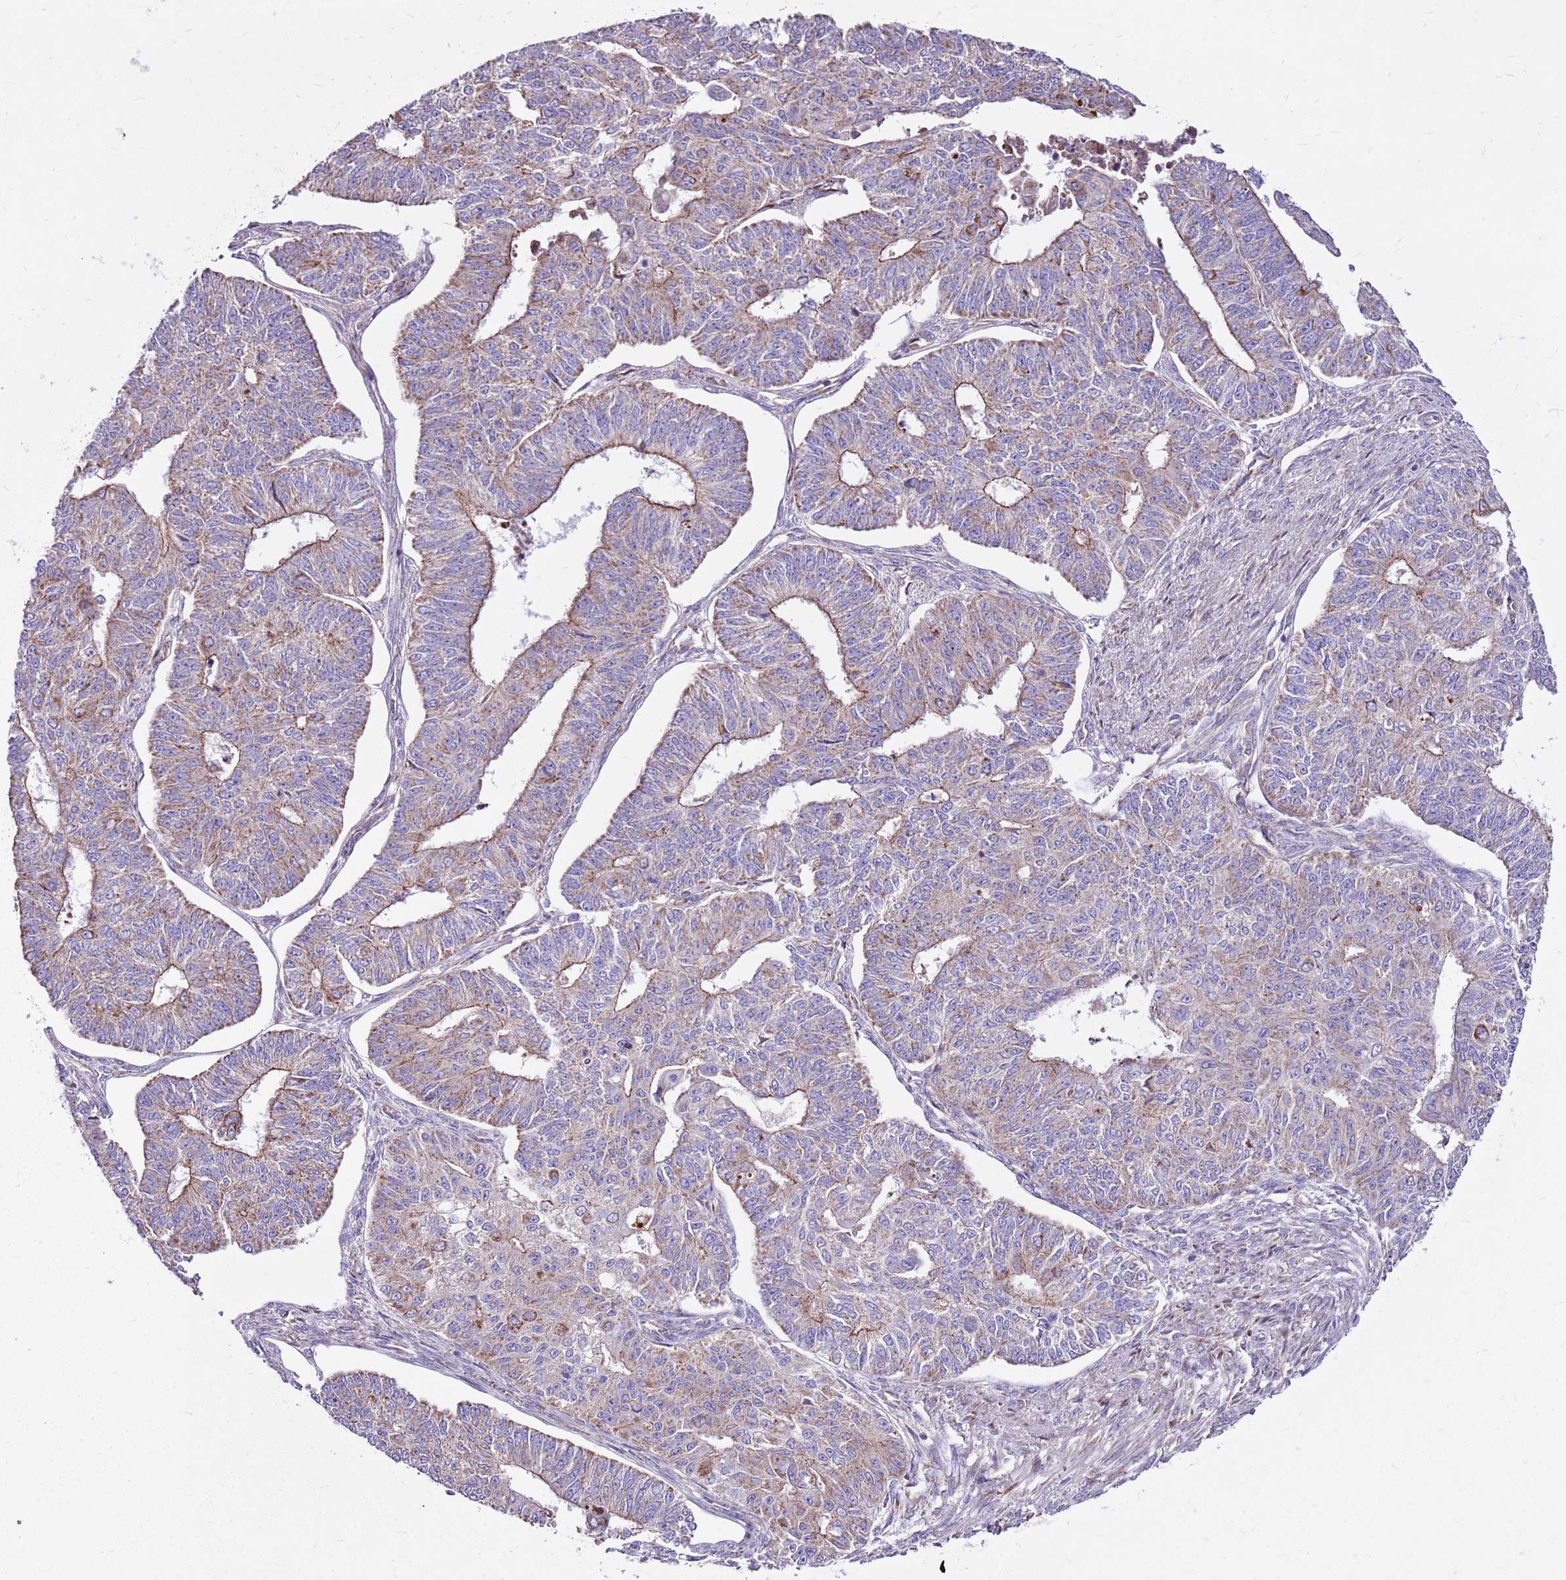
{"staining": {"intensity": "moderate", "quantity": "25%-75%", "location": "cytoplasmic/membranous"}, "tissue": "endometrial cancer", "cell_type": "Tumor cells", "image_type": "cancer", "snomed": [{"axis": "morphology", "description": "Adenocarcinoma, NOS"}, {"axis": "topography", "description": "Endometrium"}], "caption": "Brown immunohistochemical staining in human endometrial adenocarcinoma demonstrates moderate cytoplasmic/membranous expression in about 25%-75% of tumor cells. The protein is shown in brown color, while the nuclei are stained blue.", "gene": "HECTD4", "patient": {"sex": "female", "age": 32}}